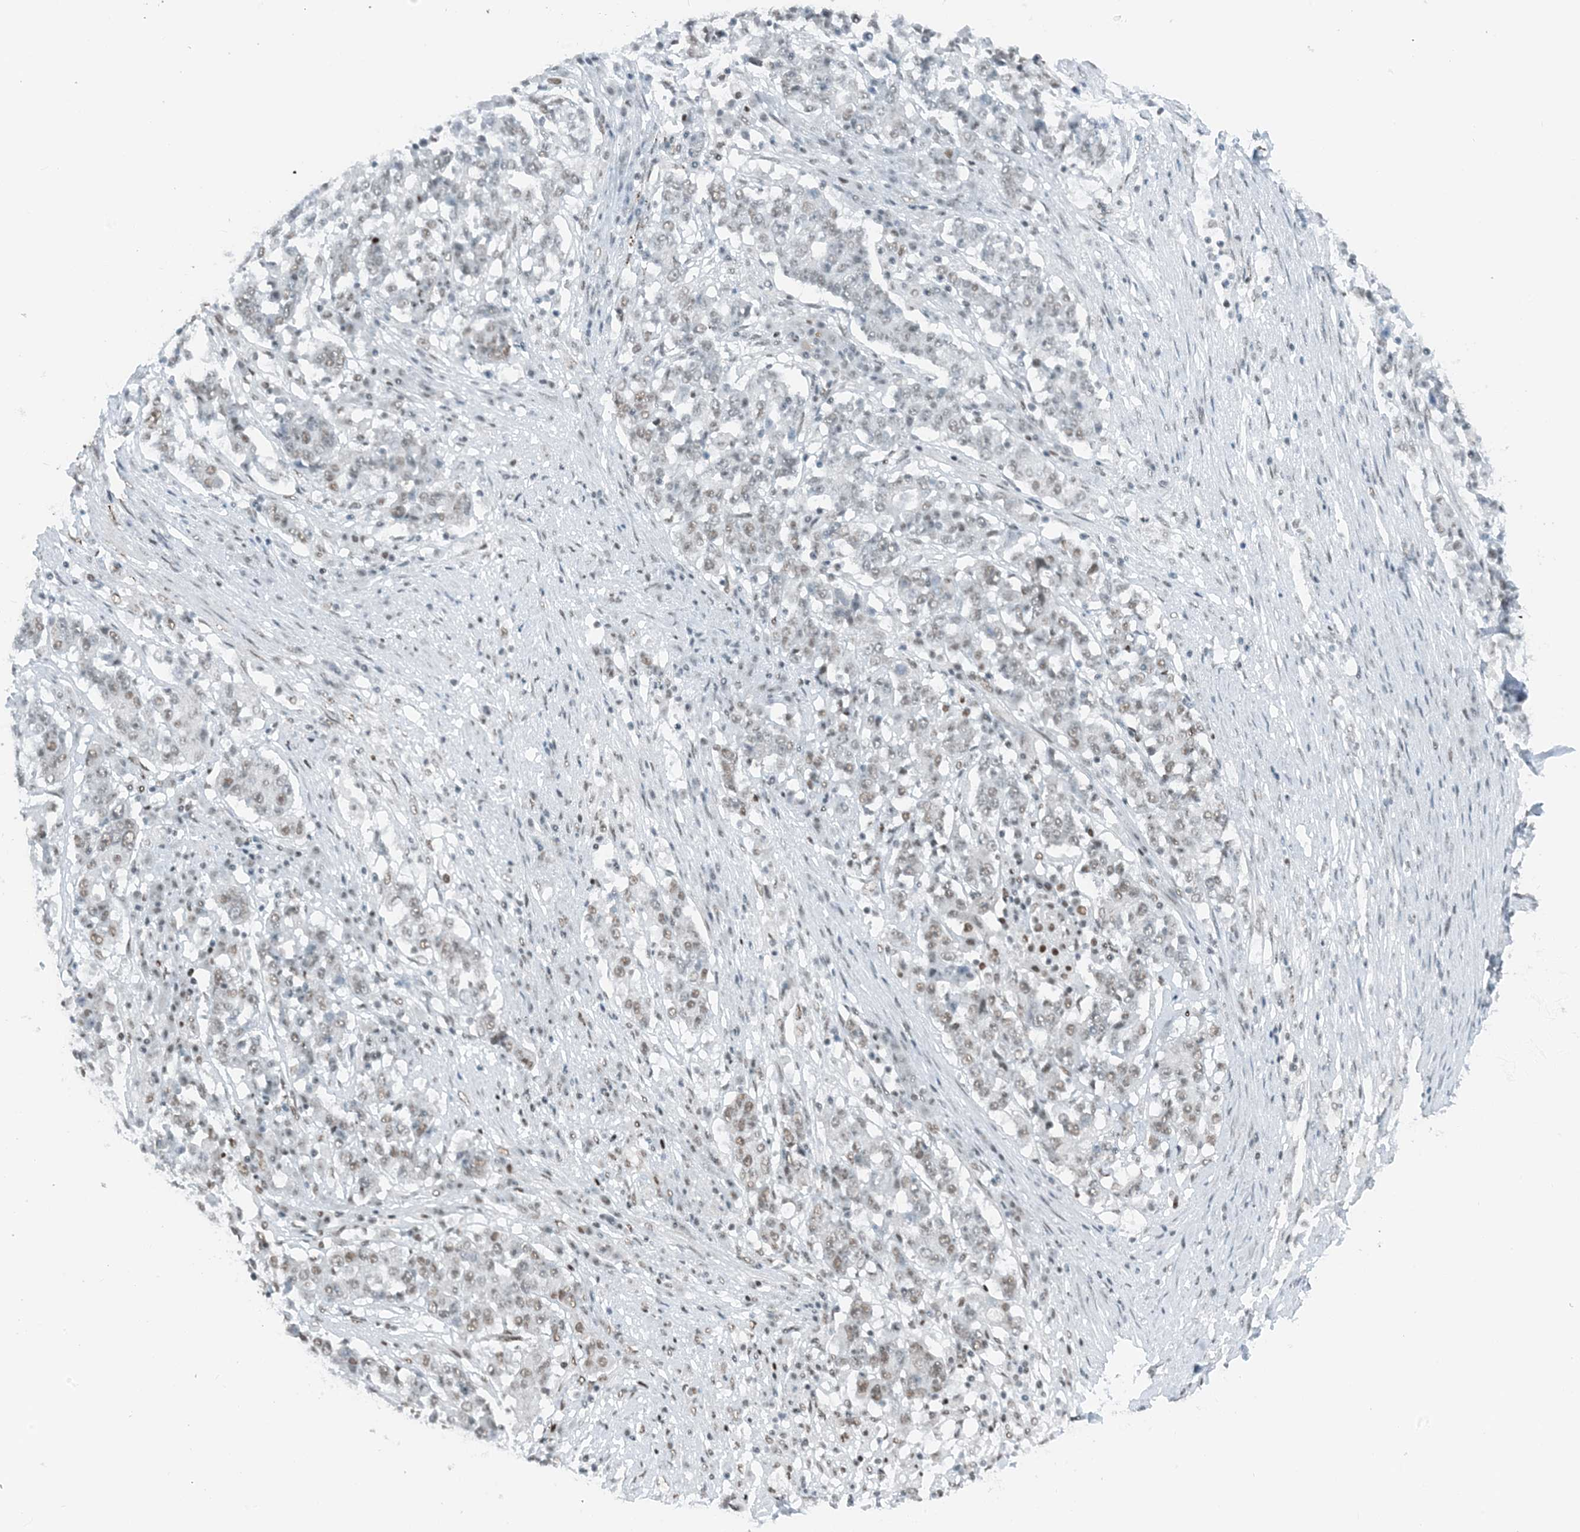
{"staining": {"intensity": "moderate", "quantity": "<25%", "location": "nuclear"}, "tissue": "stomach cancer", "cell_type": "Tumor cells", "image_type": "cancer", "snomed": [{"axis": "morphology", "description": "Adenocarcinoma, NOS"}, {"axis": "topography", "description": "Stomach"}], "caption": "Immunohistochemical staining of human stomach cancer exhibits low levels of moderate nuclear protein positivity in approximately <25% of tumor cells.", "gene": "ZNF500", "patient": {"sex": "male", "age": 59}}